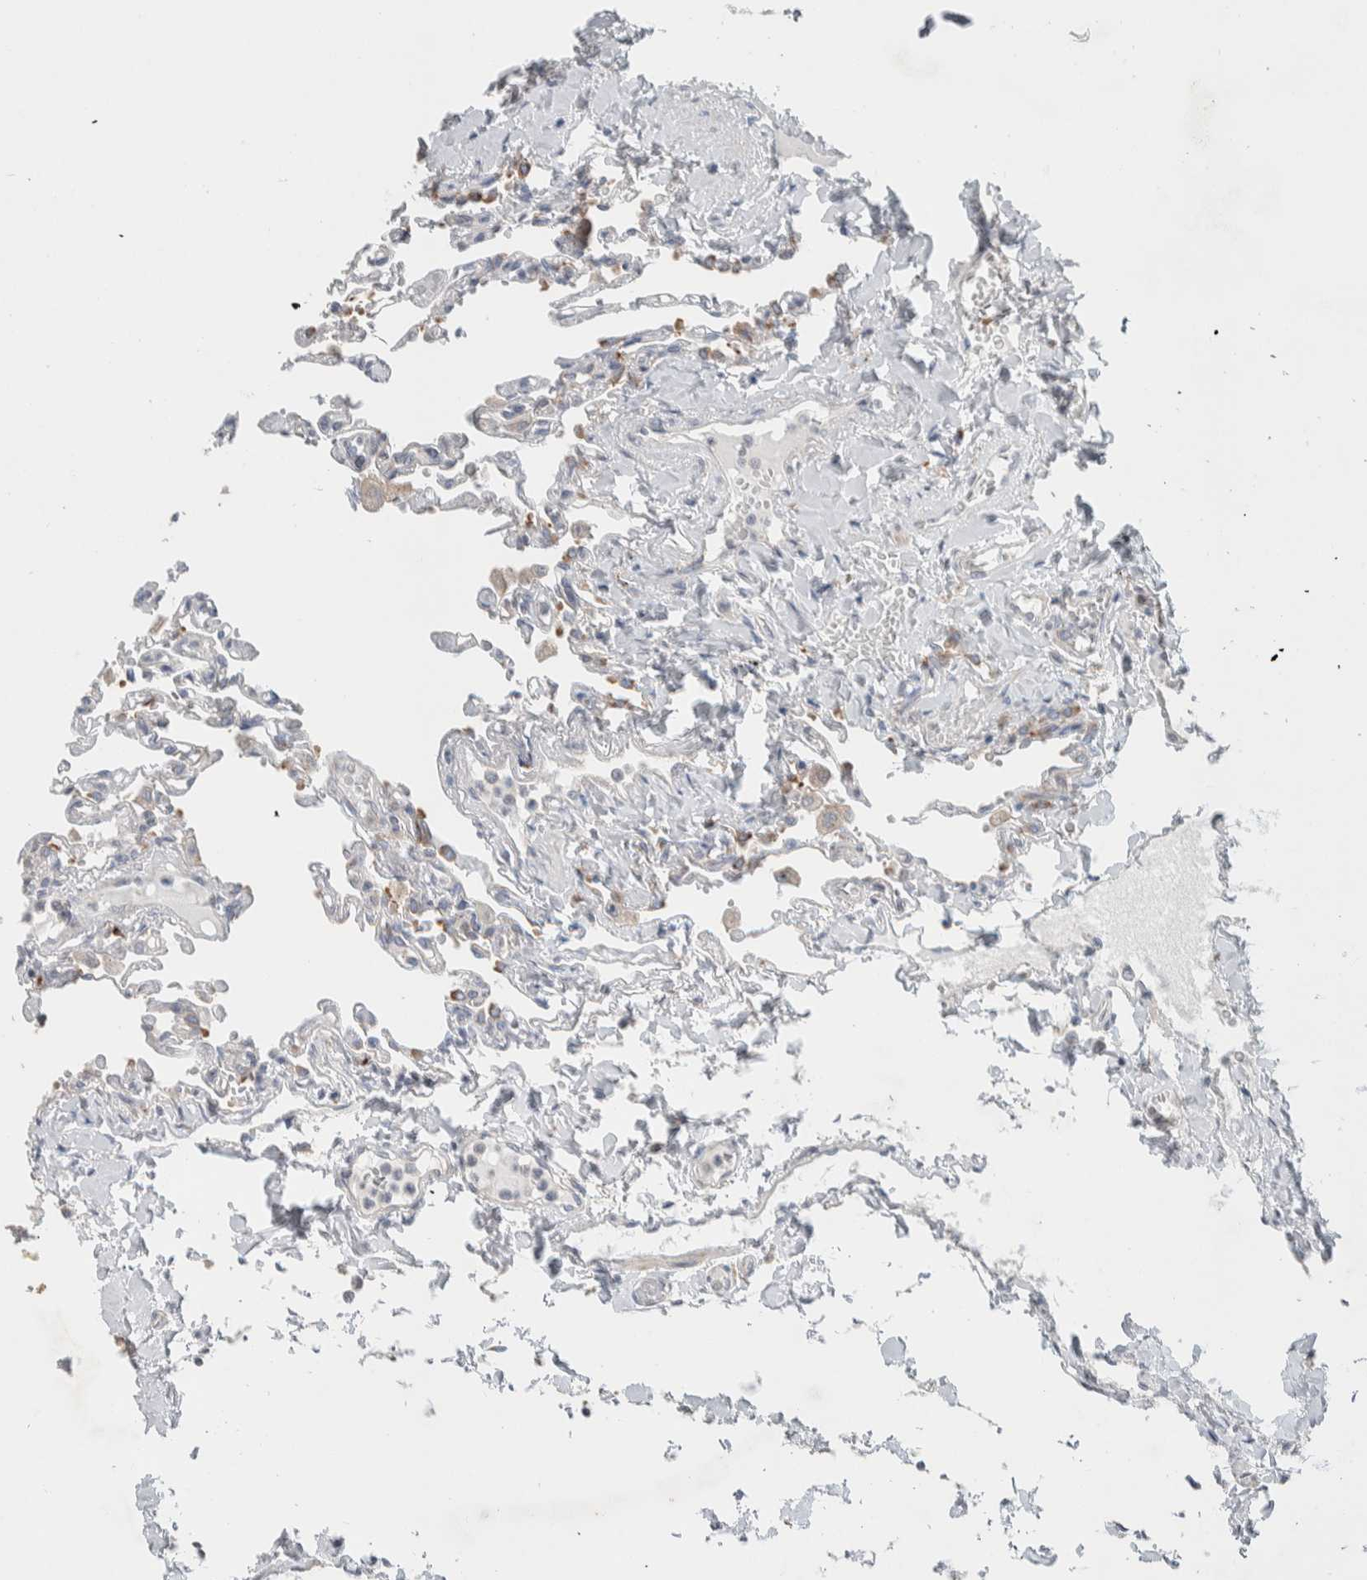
{"staining": {"intensity": "weak", "quantity": "<25%", "location": "cytoplasmic/membranous"}, "tissue": "lung", "cell_type": "Alveolar cells", "image_type": "normal", "snomed": [{"axis": "morphology", "description": "Normal tissue, NOS"}, {"axis": "topography", "description": "Lung"}], "caption": "High power microscopy image of an IHC image of normal lung, revealing no significant expression in alveolar cells. Brightfield microscopy of immunohistochemistry (IHC) stained with DAB (3,3'-diaminobenzidine) (brown) and hematoxylin (blue), captured at high magnification.", "gene": "ADCY8", "patient": {"sex": "male", "age": 21}}